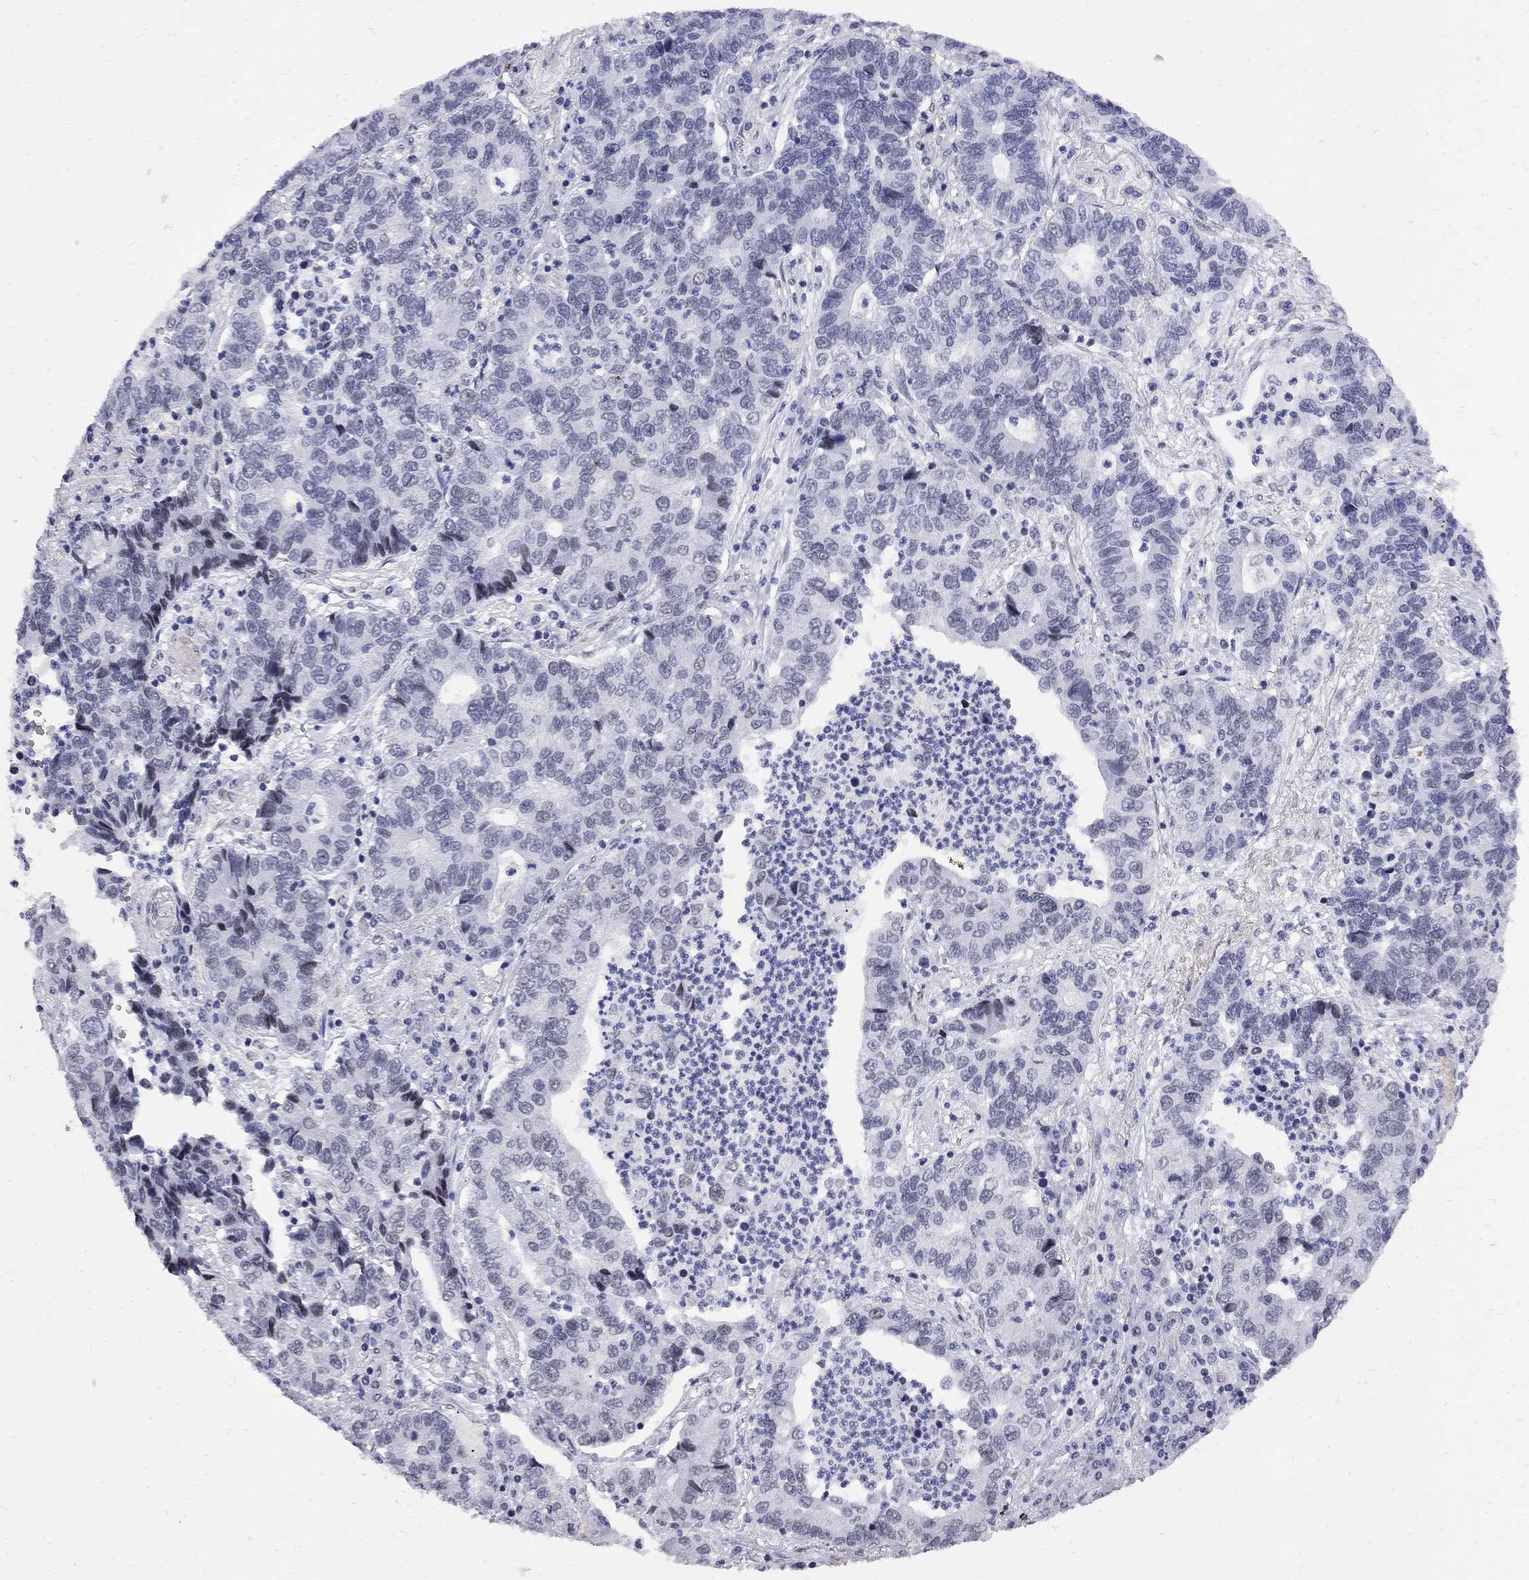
{"staining": {"intensity": "negative", "quantity": "none", "location": "none"}, "tissue": "lung cancer", "cell_type": "Tumor cells", "image_type": "cancer", "snomed": [{"axis": "morphology", "description": "Adenocarcinoma, NOS"}, {"axis": "topography", "description": "Lung"}], "caption": "A high-resolution image shows immunohistochemistry staining of adenocarcinoma (lung), which displays no significant staining in tumor cells. Brightfield microscopy of immunohistochemistry (IHC) stained with DAB (3,3'-diaminobenzidine) (brown) and hematoxylin (blue), captured at high magnification.", "gene": "ZBTB47", "patient": {"sex": "female", "age": 57}}